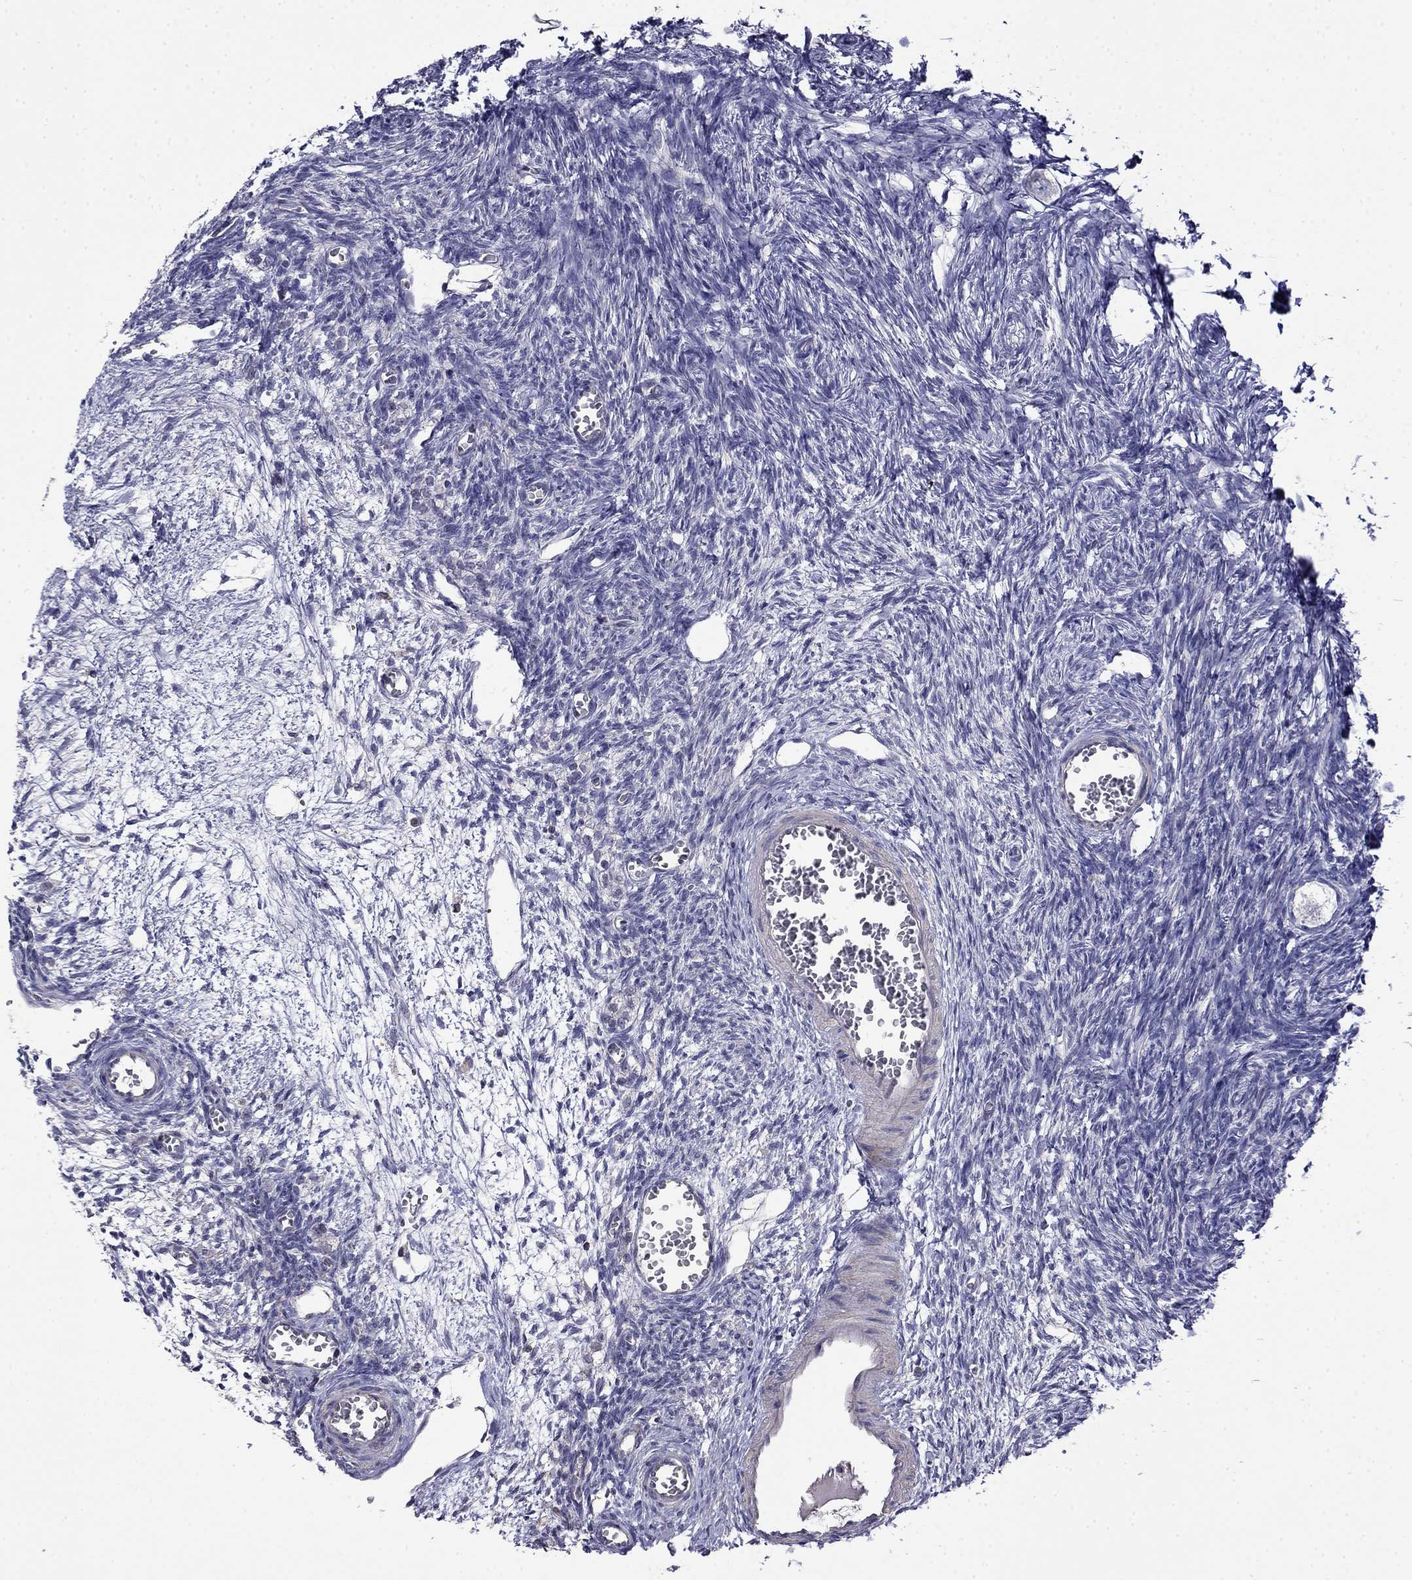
{"staining": {"intensity": "negative", "quantity": "none", "location": "none"}, "tissue": "ovary", "cell_type": "Follicle cells", "image_type": "normal", "snomed": [{"axis": "morphology", "description": "Normal tissue, NOS"}, {"axis": "topography", "description": "Ovary"}], "caption": "DAB (3,3'-diaminobenzidine) immunohistochemical staining of benign human ovary exhibits no significant positivity in follicle cells.", "gene": "GUCA1B", "patient": {"sex": "female", "age": 27}}